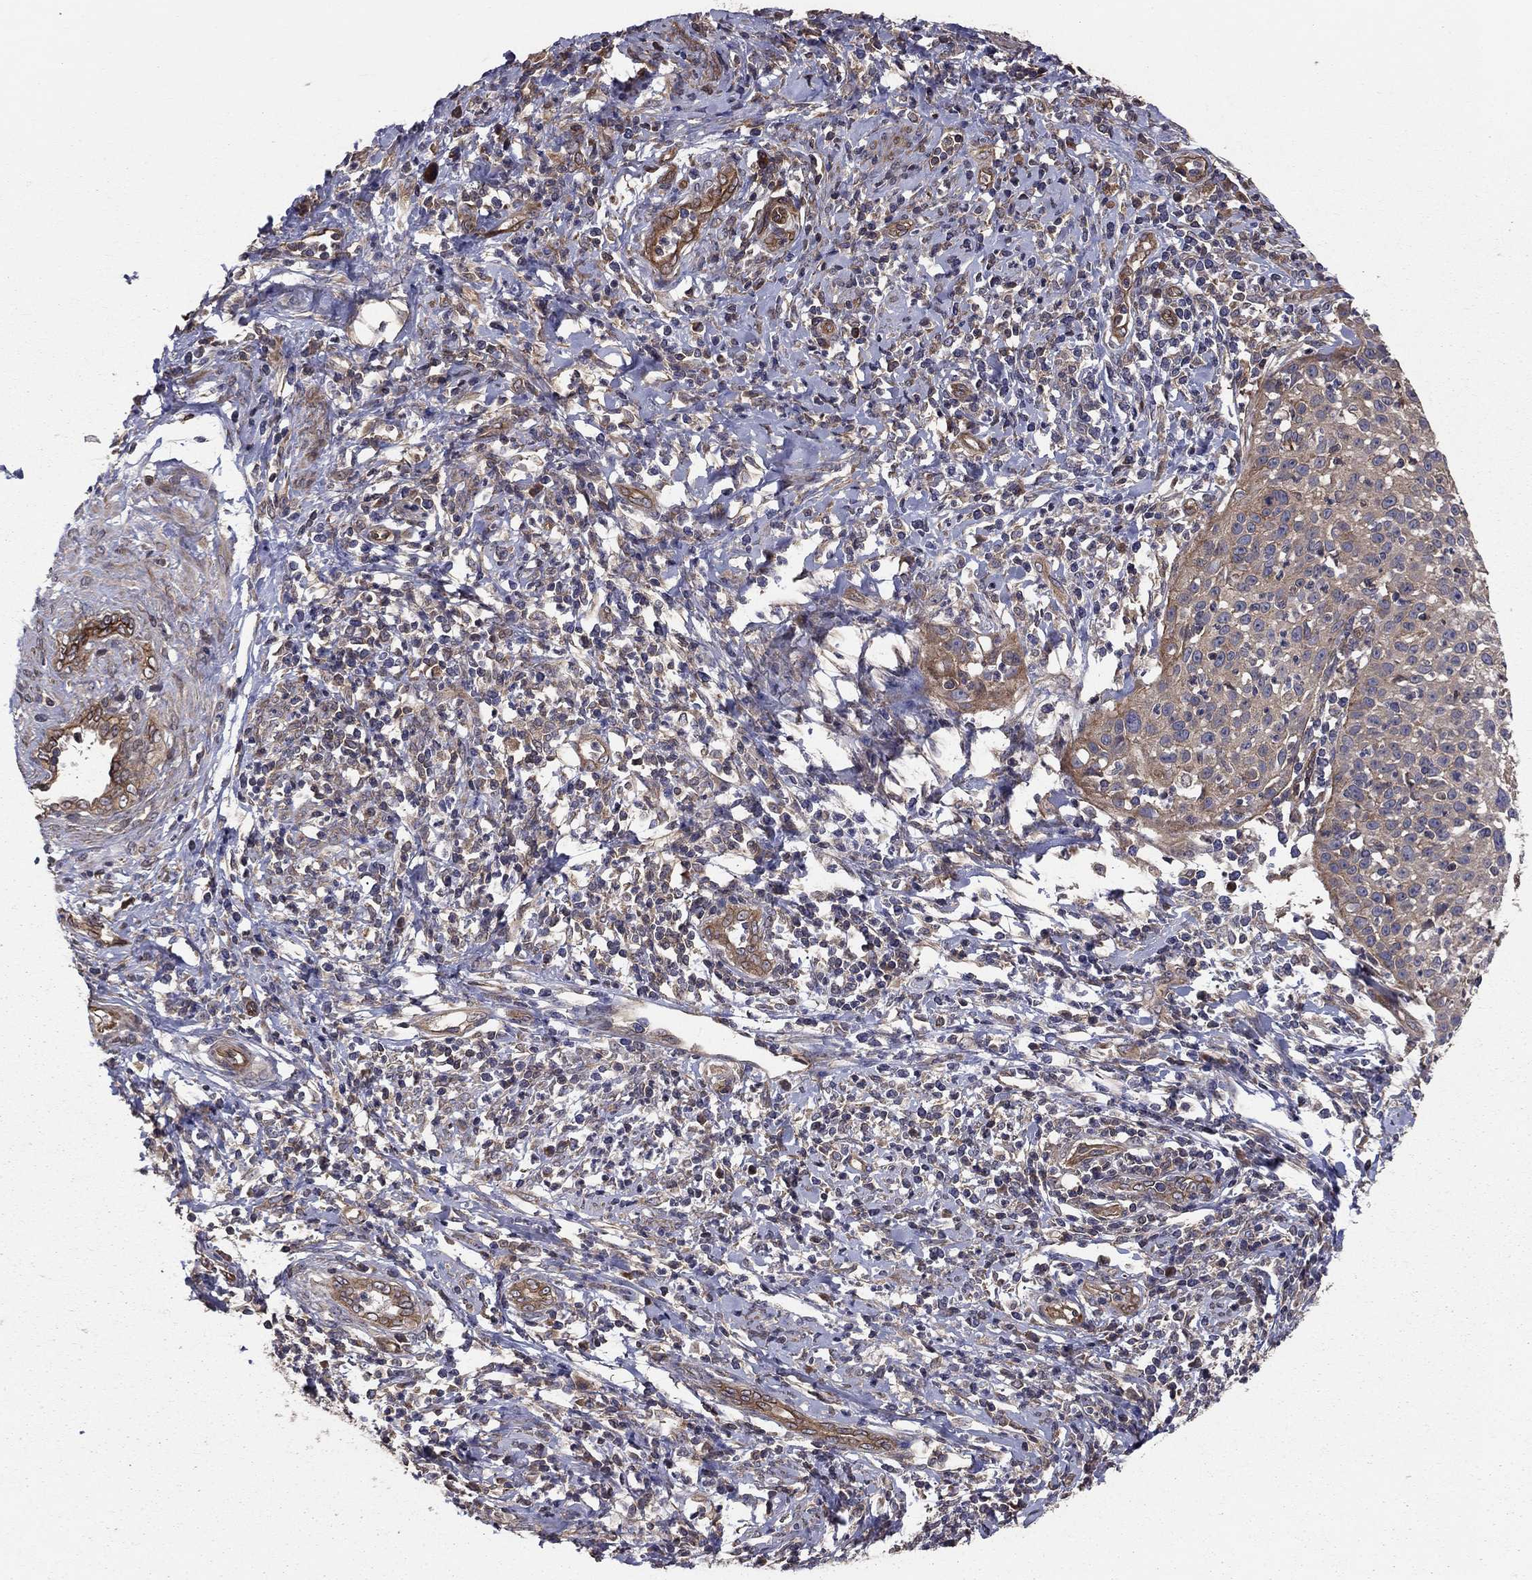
{"staining": {"intensity": "weak", "quantity": "<25%", "location": "cytoplasmic/membranous"}, "tissue": "cervical cancer", "cell_type": "Tumor cells", "image_type": "cancer", "snomed": [{"axis": "morphology", "description": "Squamous cell carcinoma, NOS"}, {"axis": "topography", "description": "Cervix"}], "caption": "This is an immunohistochemistry histopathology image of squamous cell carcinoma (cervical). There is no staining in tumor cells.", "gene": "BABAM2", "patient": {"sex": "female", "age": 26}}